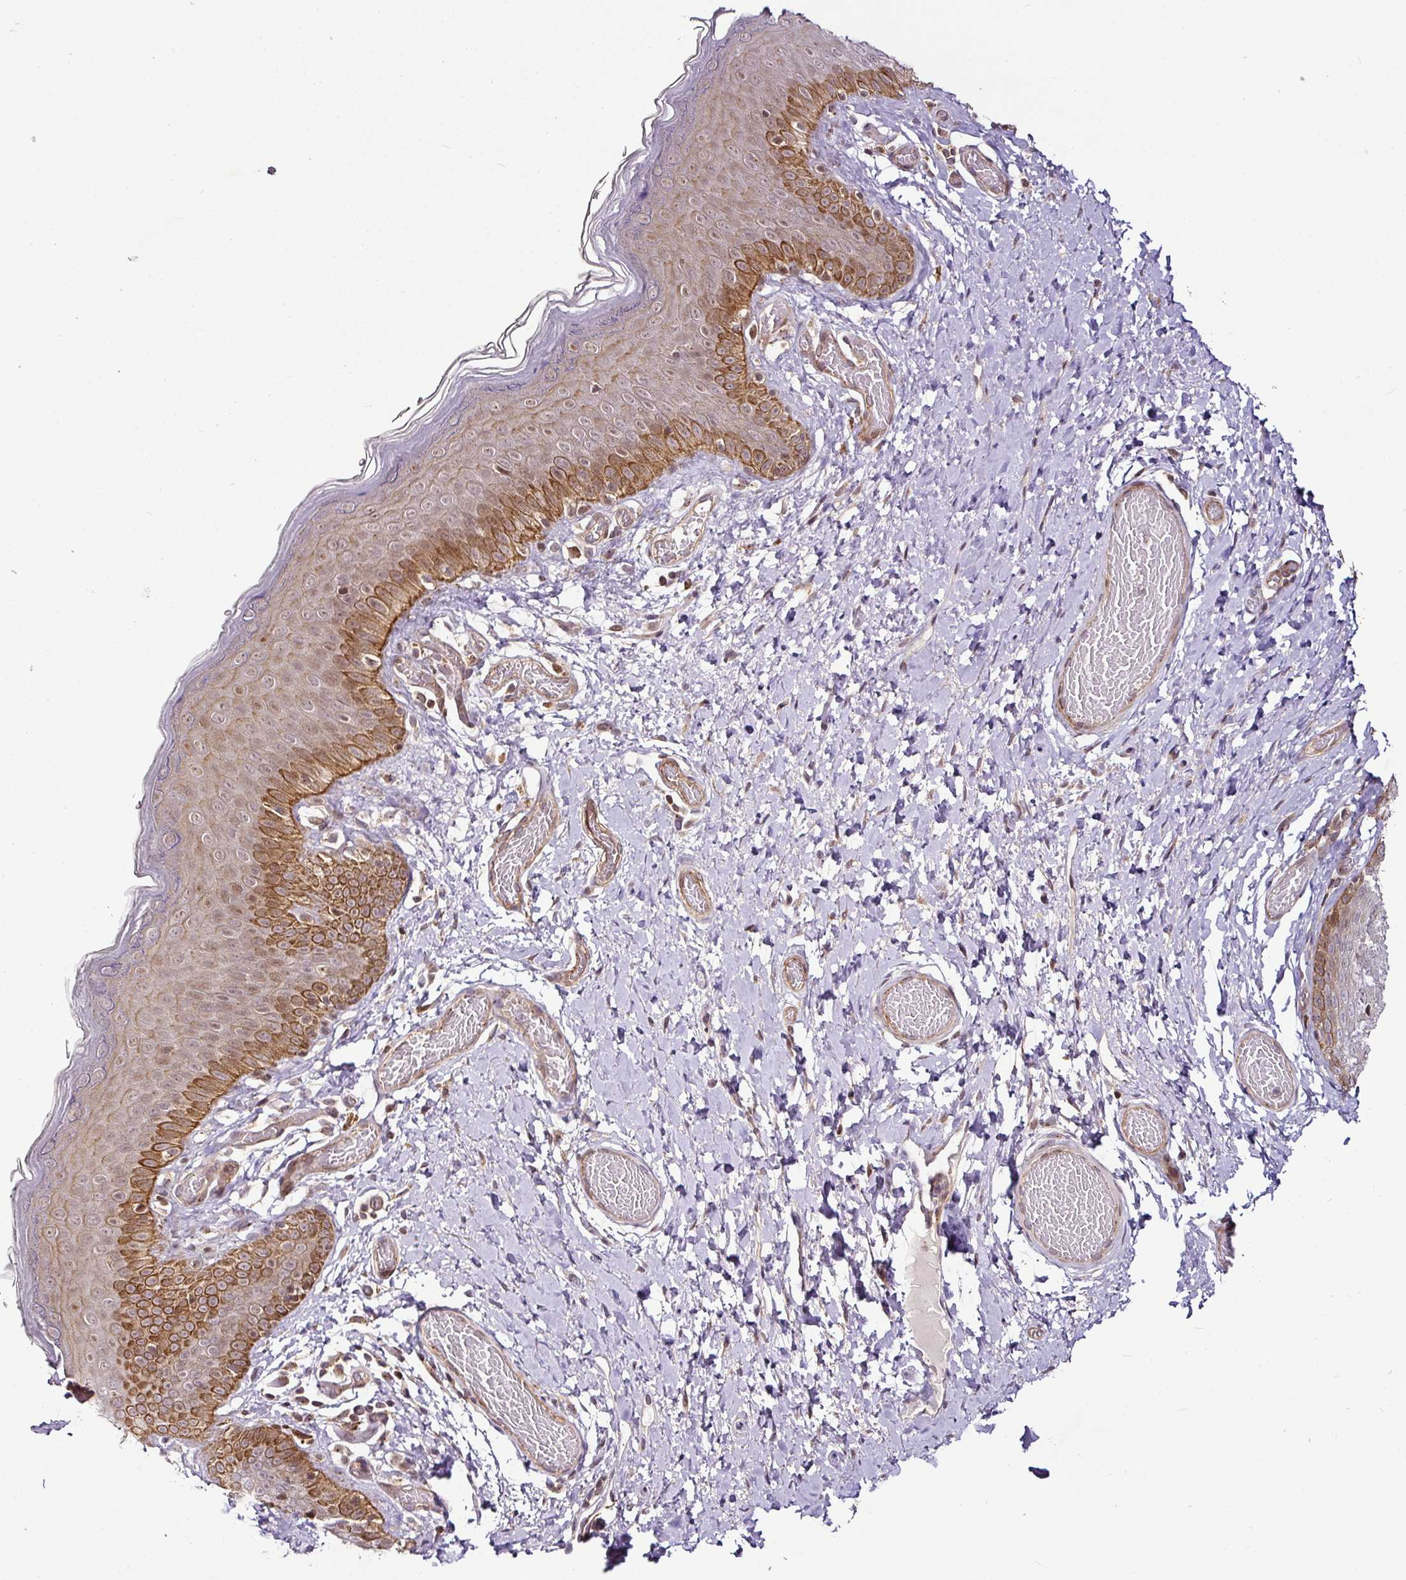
{"staining": {"intensity": "strong", "quantity": "25%-75%", "location": "cytoplasmic/membranous,nuclear"}, "tissue": "skin", "cell_type": "Epidermal cells", "image_type": "normal", "snomed": [{"axis": "morphology", "description": "Normal tissue, NOS"}, {"axis": "topography", "description": "Anal"}], "caption": "Skin stained for a protein exhibits strong cytoplasmic/membranous,nuclear positivity in epidermal cells. (IHC, brightfield microscopy, high magnification).", "gene": "DCAF13", "patient": {"sex": "female", "age": 40}}